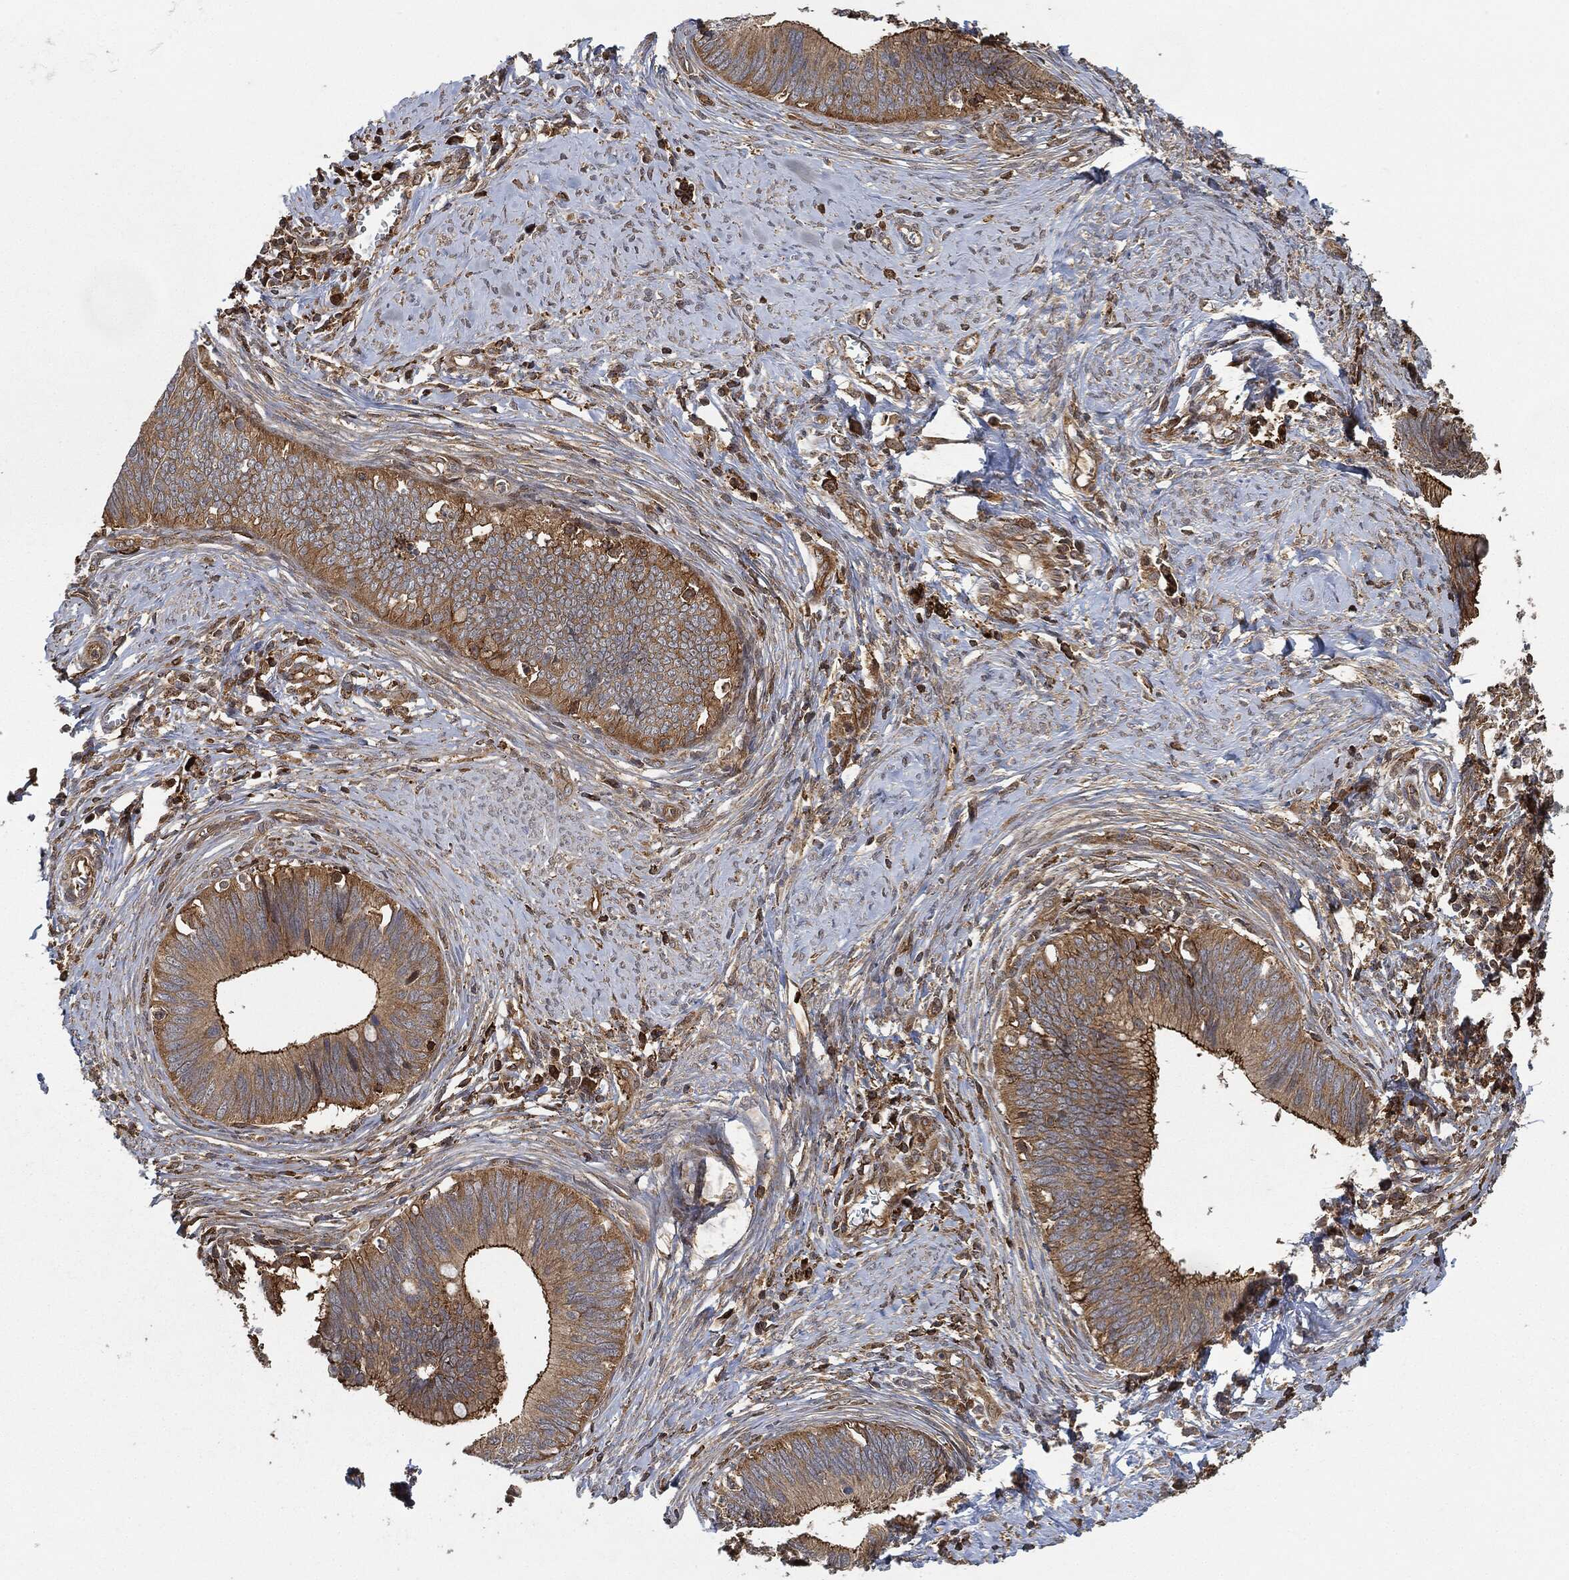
{"staining": {"intensity": "strong", "quantity": "25%-75%", "location": "cytoplasmic/membranous"}, "tissue": "cervical cancer", "cell_type": "Tumor cells", "image_type": "cancer", "snomed": [{"axis": "morphology", "description": "Adenocarcinoma, NOS"}, {"axis": "topography", "description": "Cervix"}], "caption": "IHC photomicrograph of cervical adenocarcinoma stained for a protein (brown), which exhibits high levels of strong cytoplasmic/membranous staining in about 25%-75% of tumor cells.", "gene": "TPT1", "patient": {"sex": "female", "age": 42}}